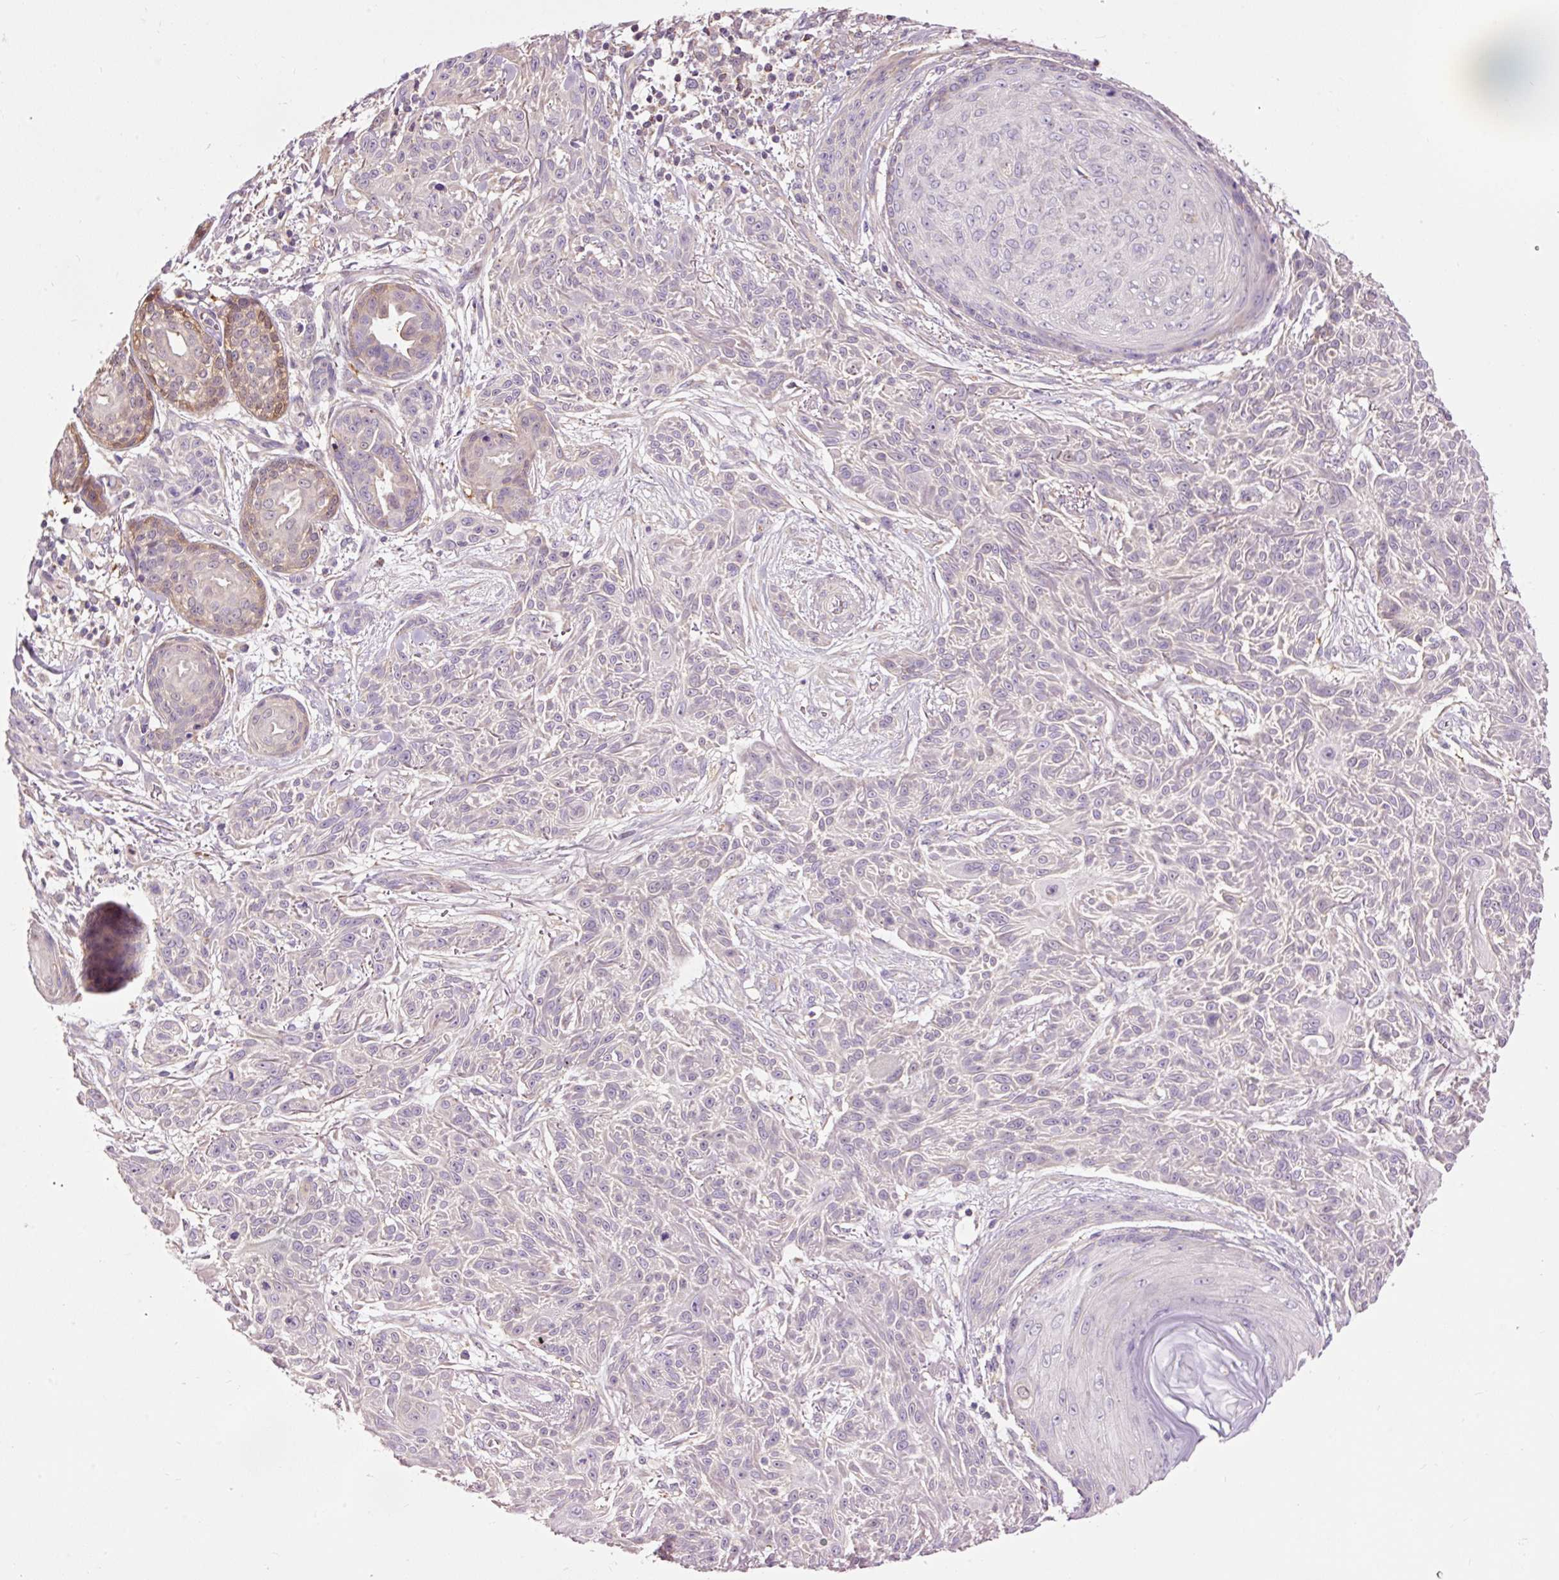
{"staining": {"intensity": "negative", "quantity": "none", "location": "none"}, "tissue": "skin cancer", "cell_type": "Tumor cells", "image_type": "cancer", "snomed": [{"axis": "morphology", "description": "Squamous cell carcinoma, NOS"}, {"axis": "topography", "description": "Skin"}], "caption": "IHC of human skin cancer displays no expression in tumor cells.", "gene": "PRDX5", "patient": {"sex": "male", "age": 86}}